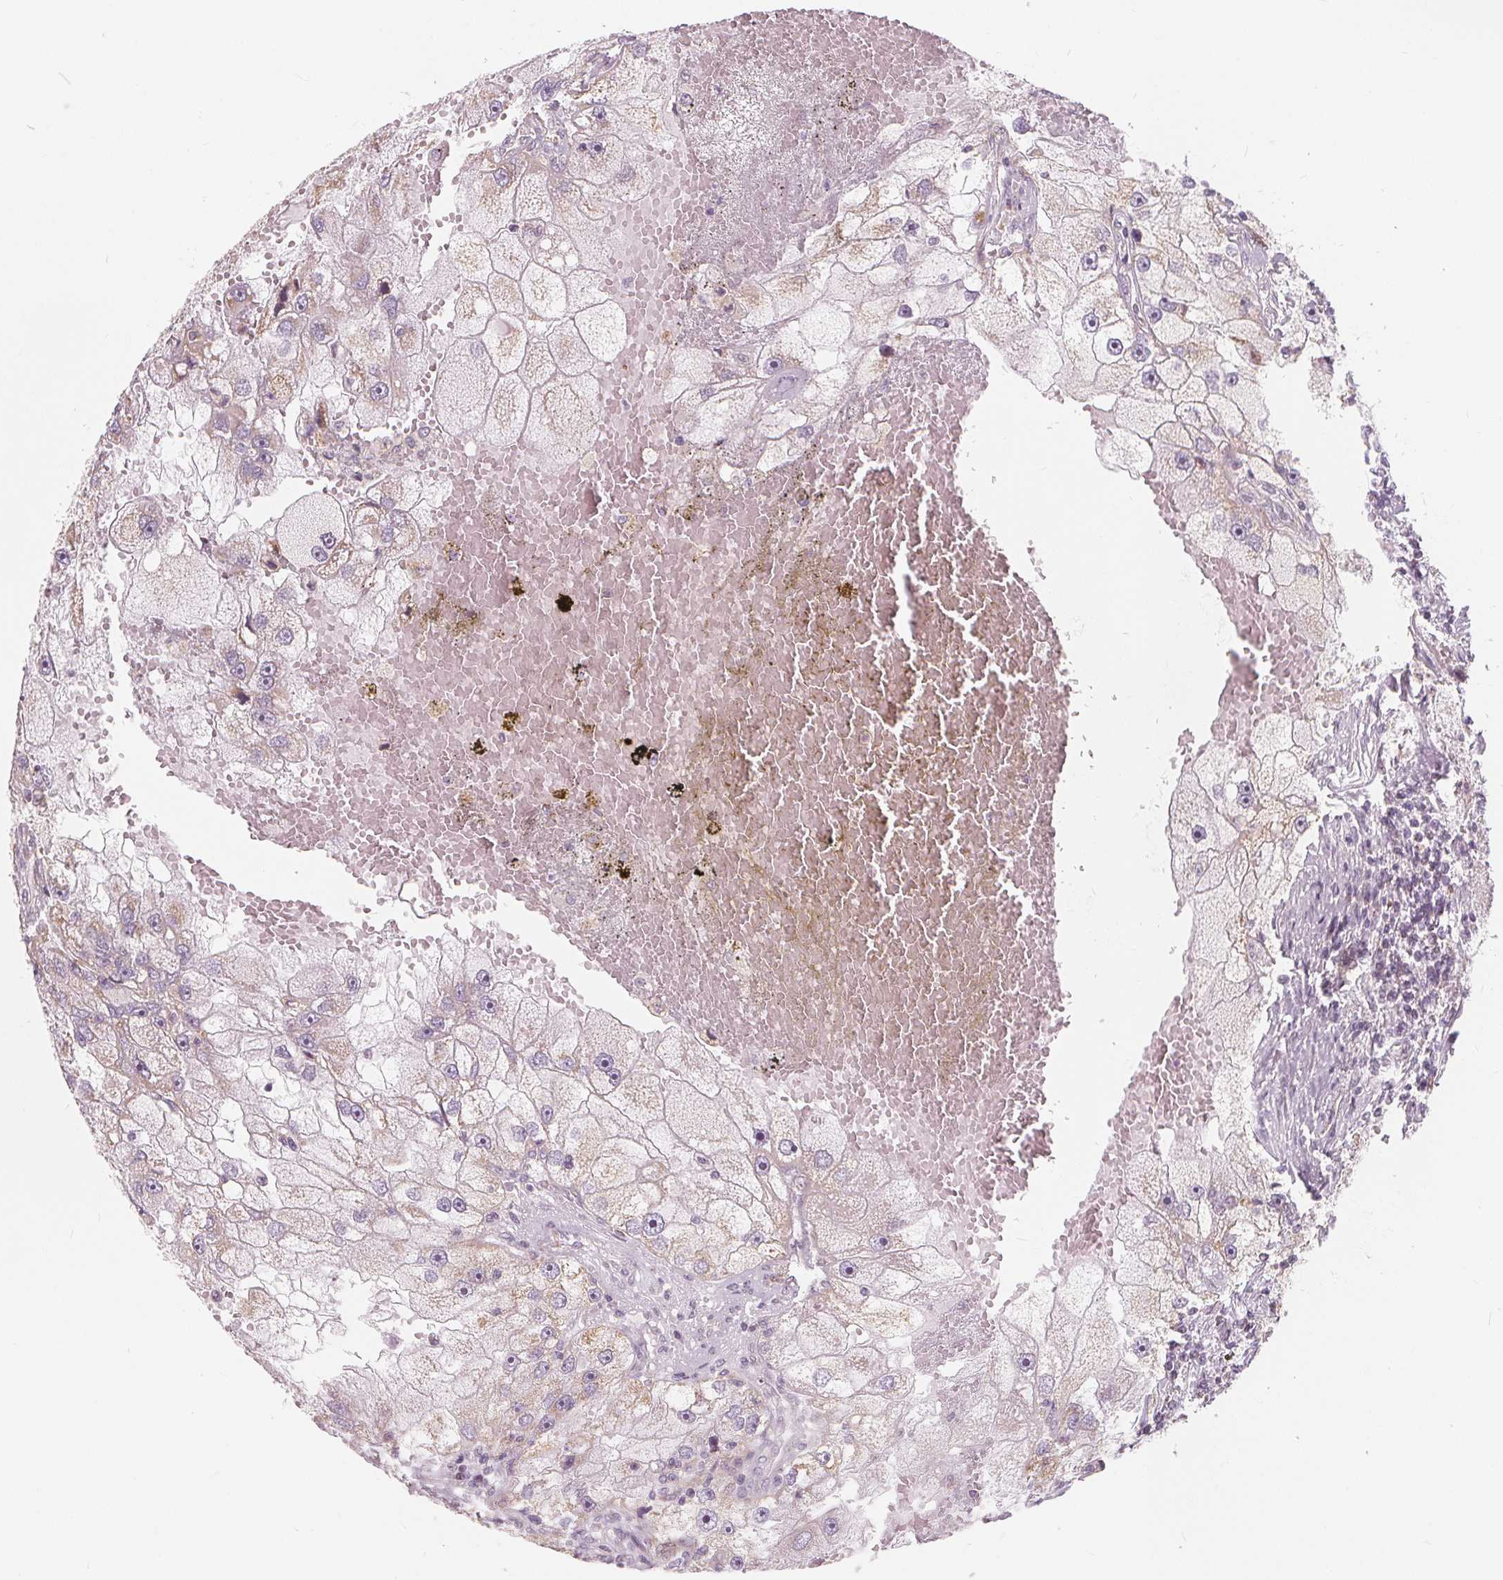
{"staining": {"intensity": "weak", "quantity": "25%-75%", "location": "cytoplasmic/membranous"}, "tissue": "renal cancer", "cell_type": "Tumor cells", "image_type": "cancer", "snomed": [{"axis": "morphology", "description": "Adenocarcinoma, NOS"}, {"axis": "topography", "description": "Kidney"}], "caption": "Immunohistochemical staining of adenocarcinoma (renal) reveals weak cytoplasmic/membranous protein positivity in approximately 25%-75% of tumor cells.", "gene": "NUP210L", "patient": {"sex": "male", "age": 63}}